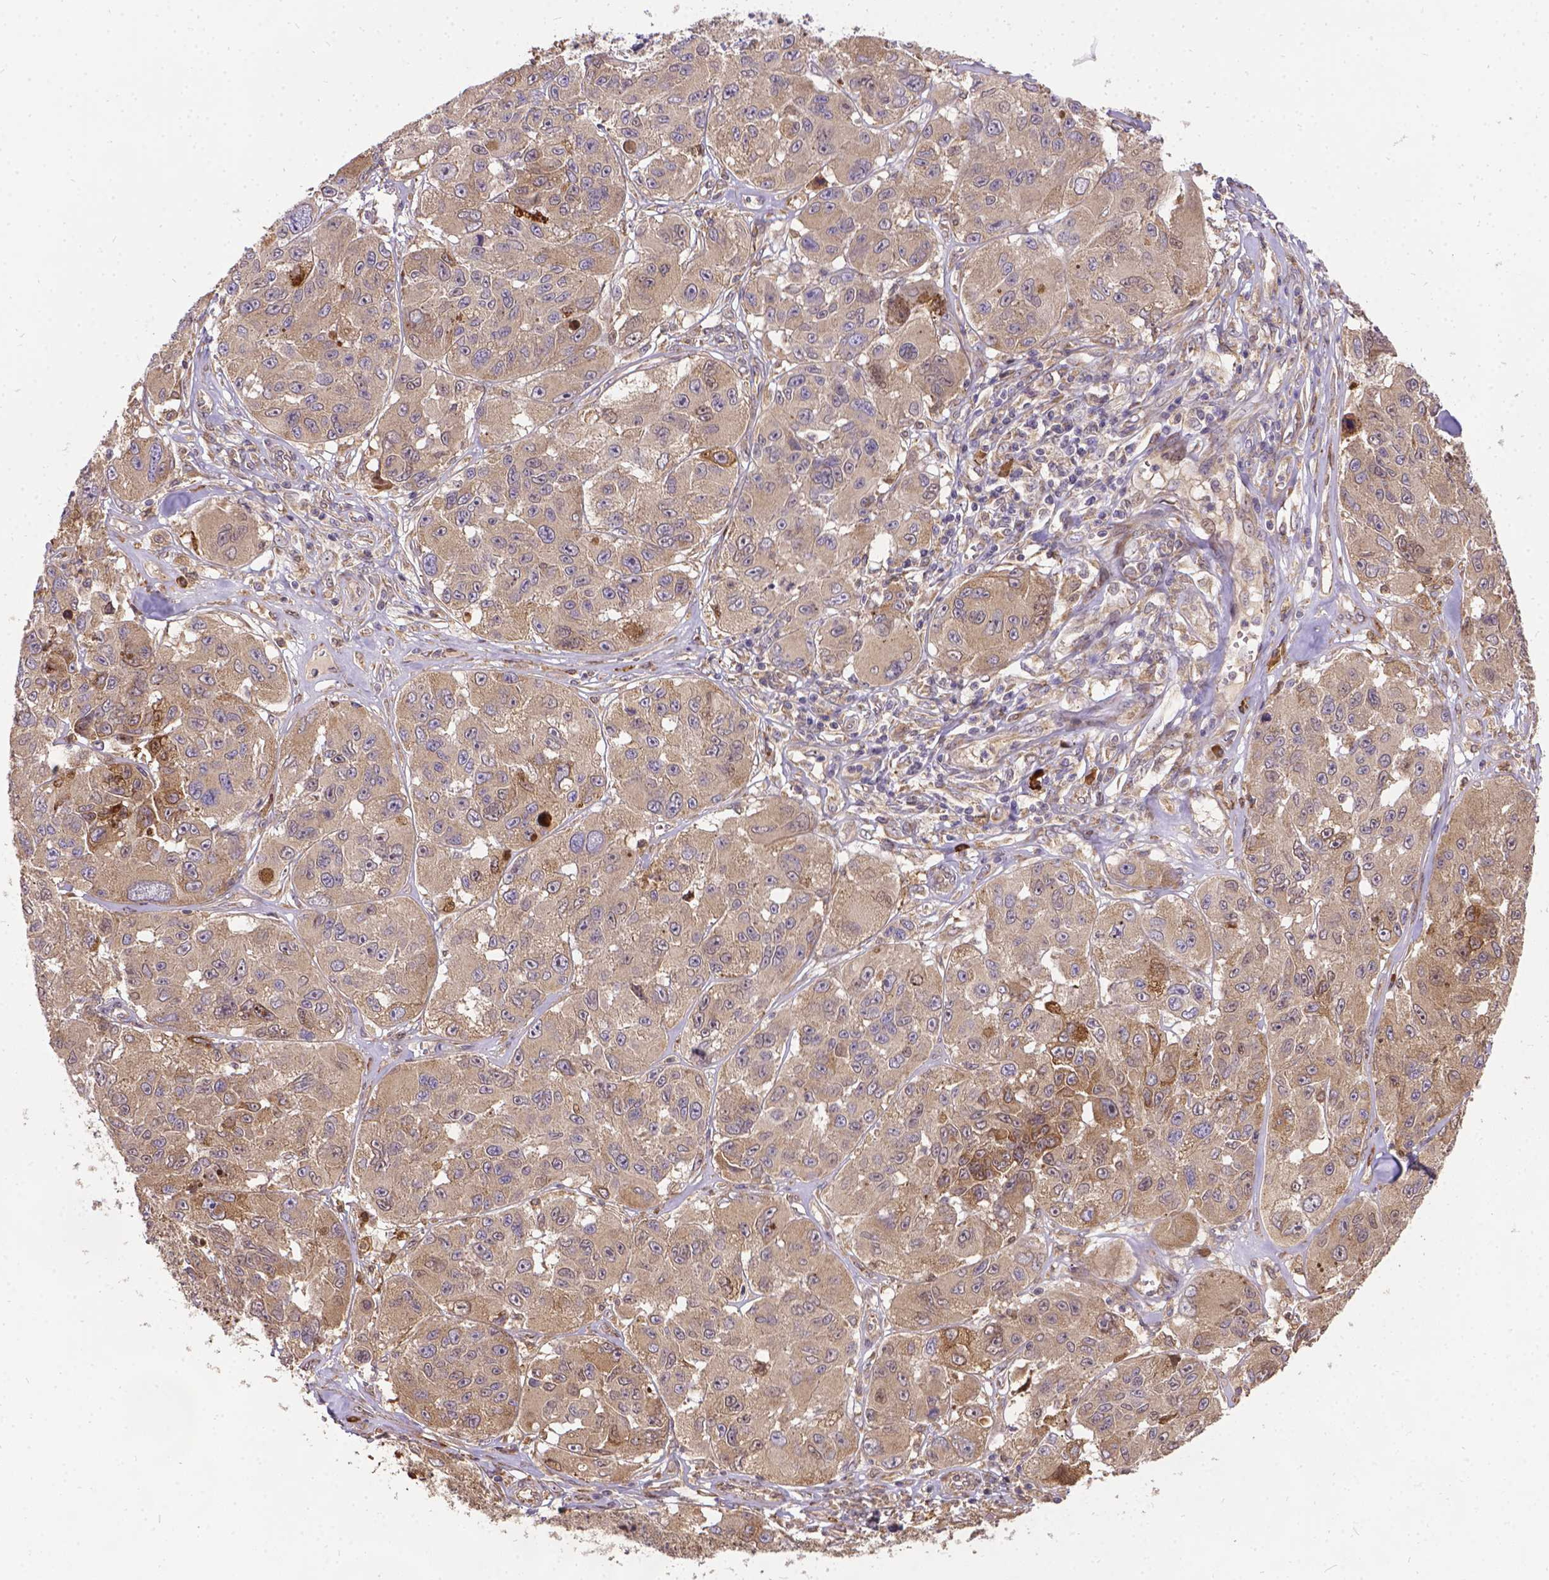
{"staining": {"intensity": "weak", "quantity": ">75%", "location": "cytoplasmic/membranous"}, "tissue": "melanoma", "cell_type": "Tumor cells", "image_type": "cancer", "snomed": [{"axis": "morphology", "description": "Malignant melanoma, NOS"}, {"axis": "topography", "description": "Skin"}], "caption": "Malignant melanoma was stained to show a protein in brown. There is low levels of weak cytoplasmic/membranous positivity in about >75% of tumor cells. Immunohistochemistry (ihc) stains the protein of interest in brown and the nuclei are stained blue.", "gene": "DENND6A", "patient": {"sex": "female", "age": 66}}